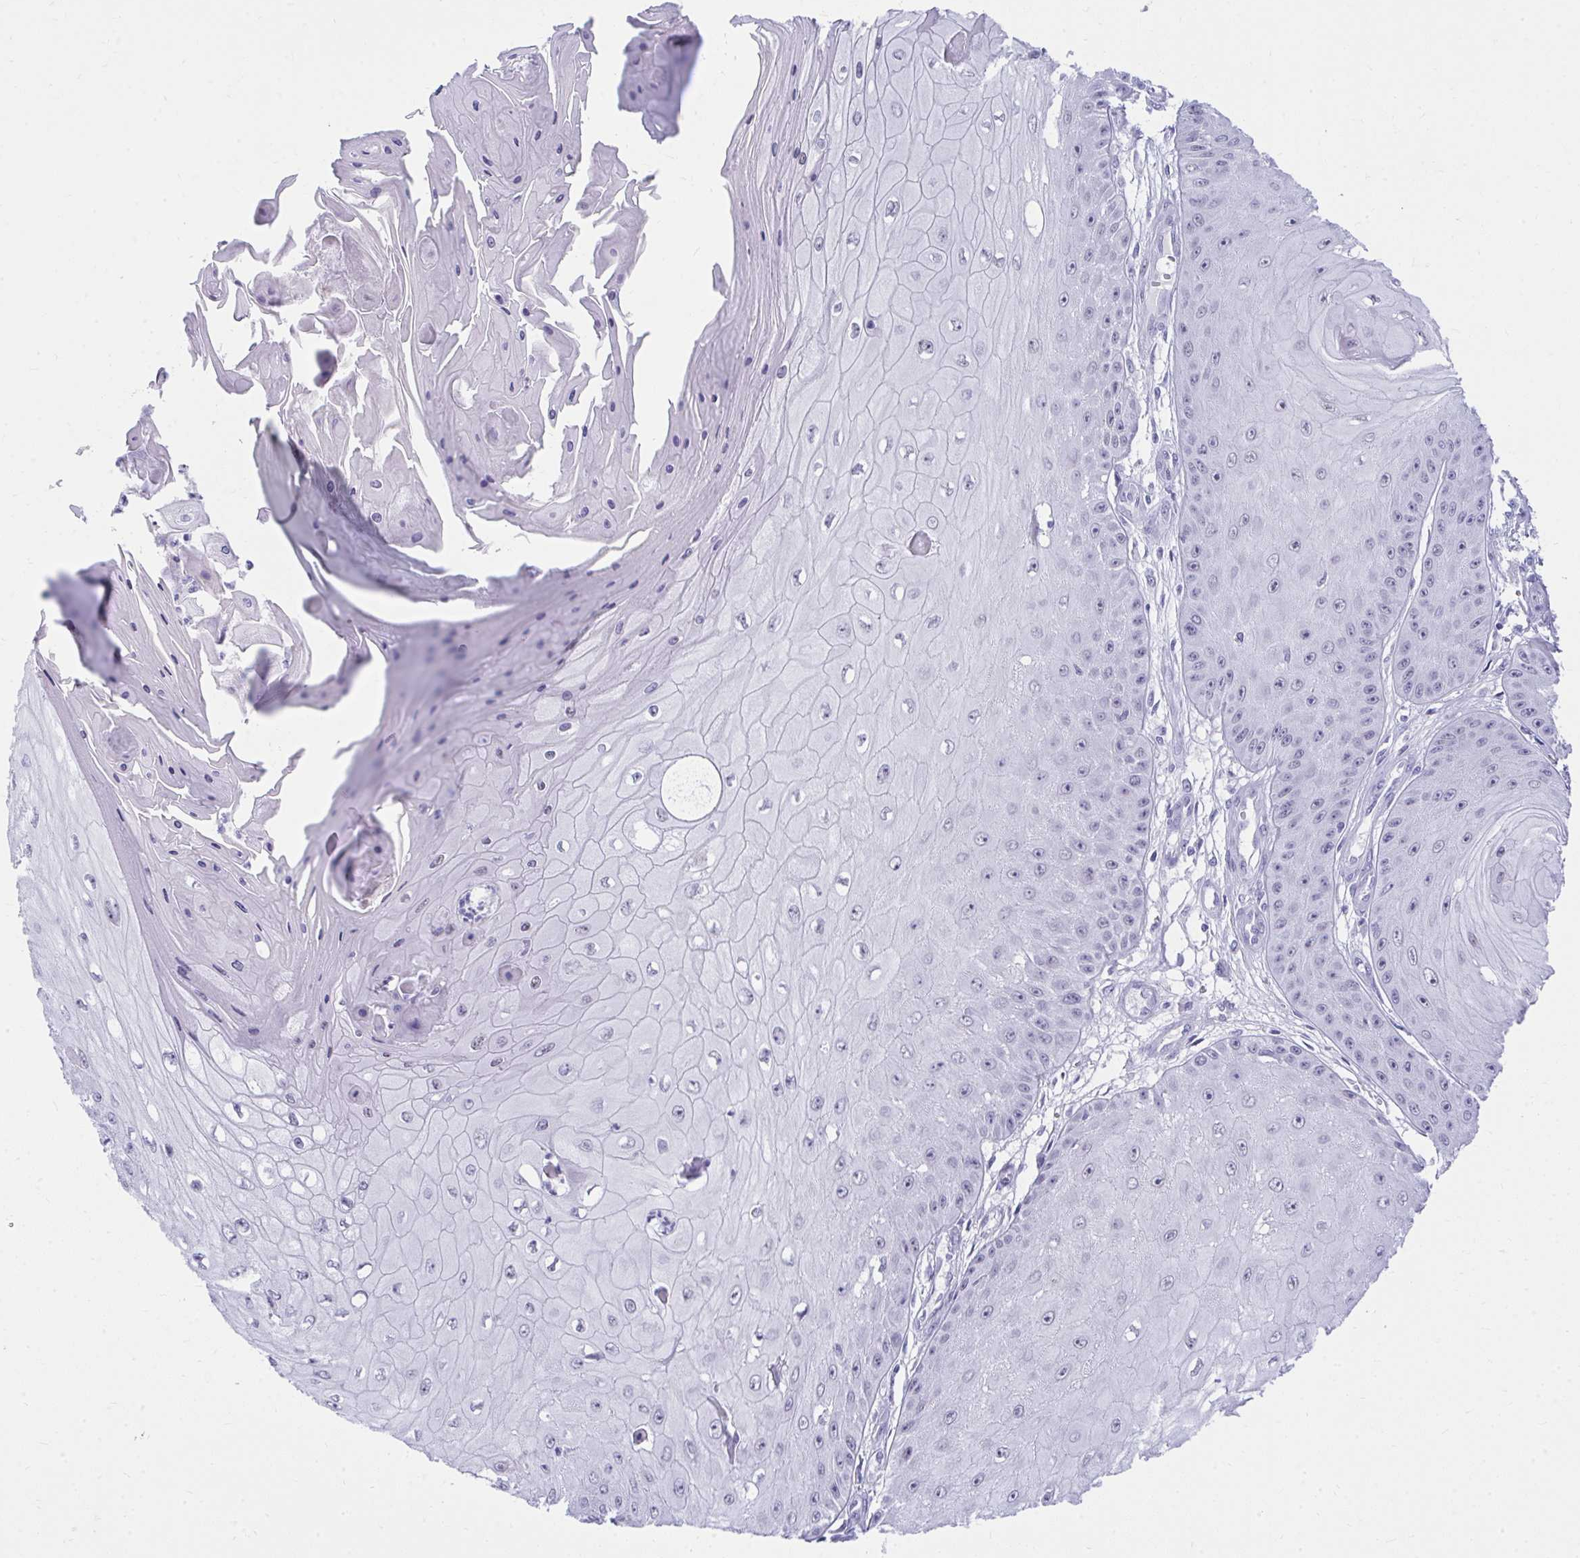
{"staining": {"intensity": "negative", "quantity": "none", "location": "none"}, "tissue": "skin cancer", "cell_type": "Tumor cells", "image_type": "cancer", "snomed": [{"axis": "morphology", "description": "Squamous cell carcinoma, NOS"}, {"axis": "topography", "description": "Skin"}], "caption": "The photomicrograph shows no significant expression in tumor cells of skin cancer (squamous cell carcinoma).", "gene": "OR5F1", "patient": {"sex": "male", "age": 70}}